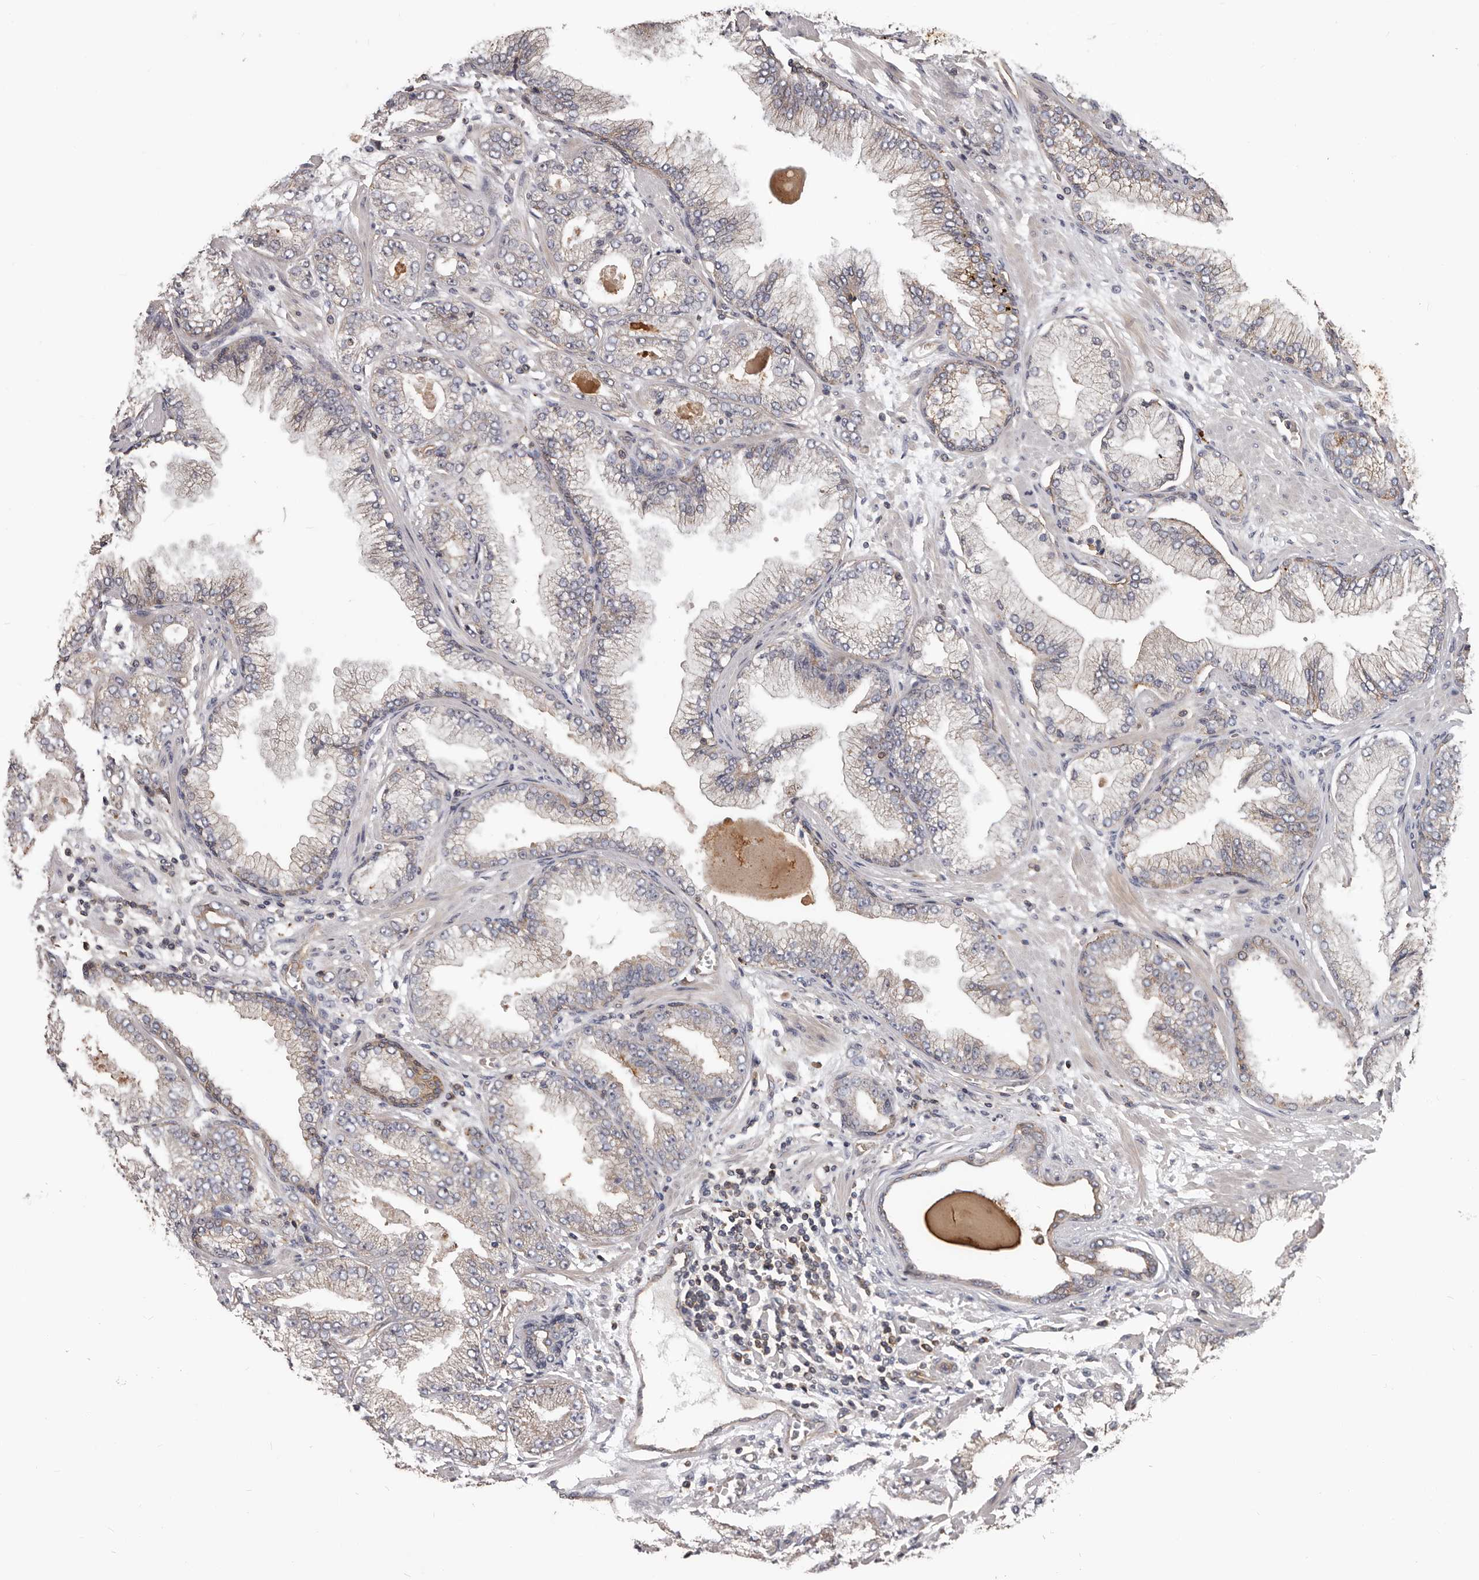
{"staining": {"intensity": "weak", "quantity": "25%-75%", "location": "cytoplasmic/membranous"}, "tissue": "prostate cancer", "cell_type": "Tumor cells", "image_type": "cancer", "snomed": [{"axis": "morphology", "description": "Adenocarcinoma, High grade"}, {"axis": "topography", "description": "Prostate"}], "caption": "Brown immunohistochemical staining in prostate cancer exhibits weak cytoplasmic/membranous expression in about 25%-75% of tumor cells. The protein of interest is stained brown, and the nuclei are stained in blue (DAB (3,3'-diaminobenzidine) IHC with brightfield microscopy, high magnification).", "gene": "PNRC2", "patient": {"sex": "male", "age": 71}}